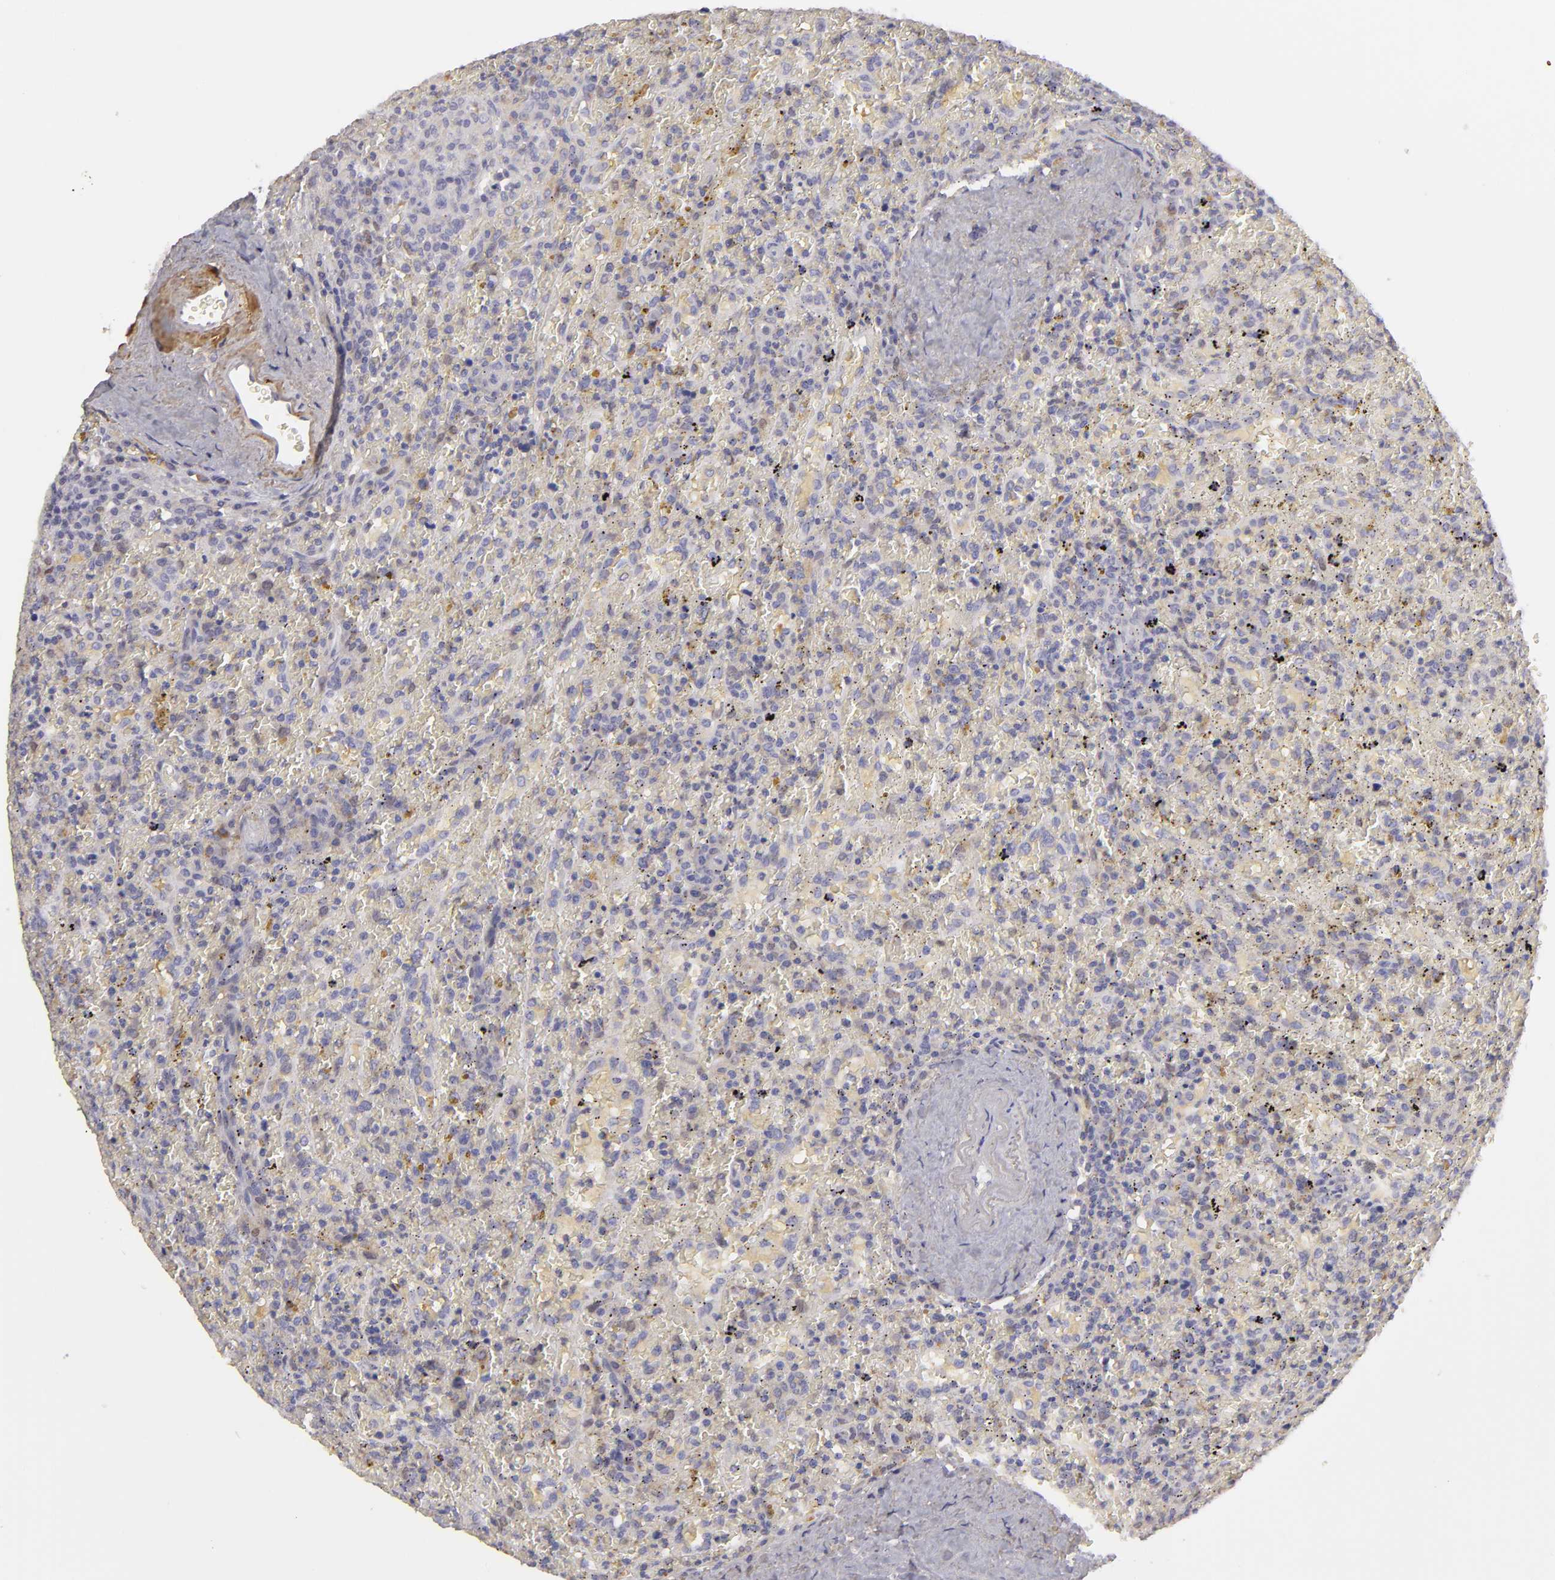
{"staining": {"intensity": "negative", "quantity": "none", "location": "none"}, "tissue": "lymphoma", "cell_type": "Tumor cells", "image_type": "cancer", "snomed": [{"axis": "morphology", "description": "Malignant lymphoma, non-Hodgkin's type, High grade"}, {"axis": "topography", "description": "Spleen"}, {"axis": "topography", "description": "Lymph node"}], "caption": "Tumor cells show no significant protein staining in malignant lymphoma, non-Hodgkin's type (high-grade).", "gene": "EFS", "patient": {"sex": "female", "age": 70}}